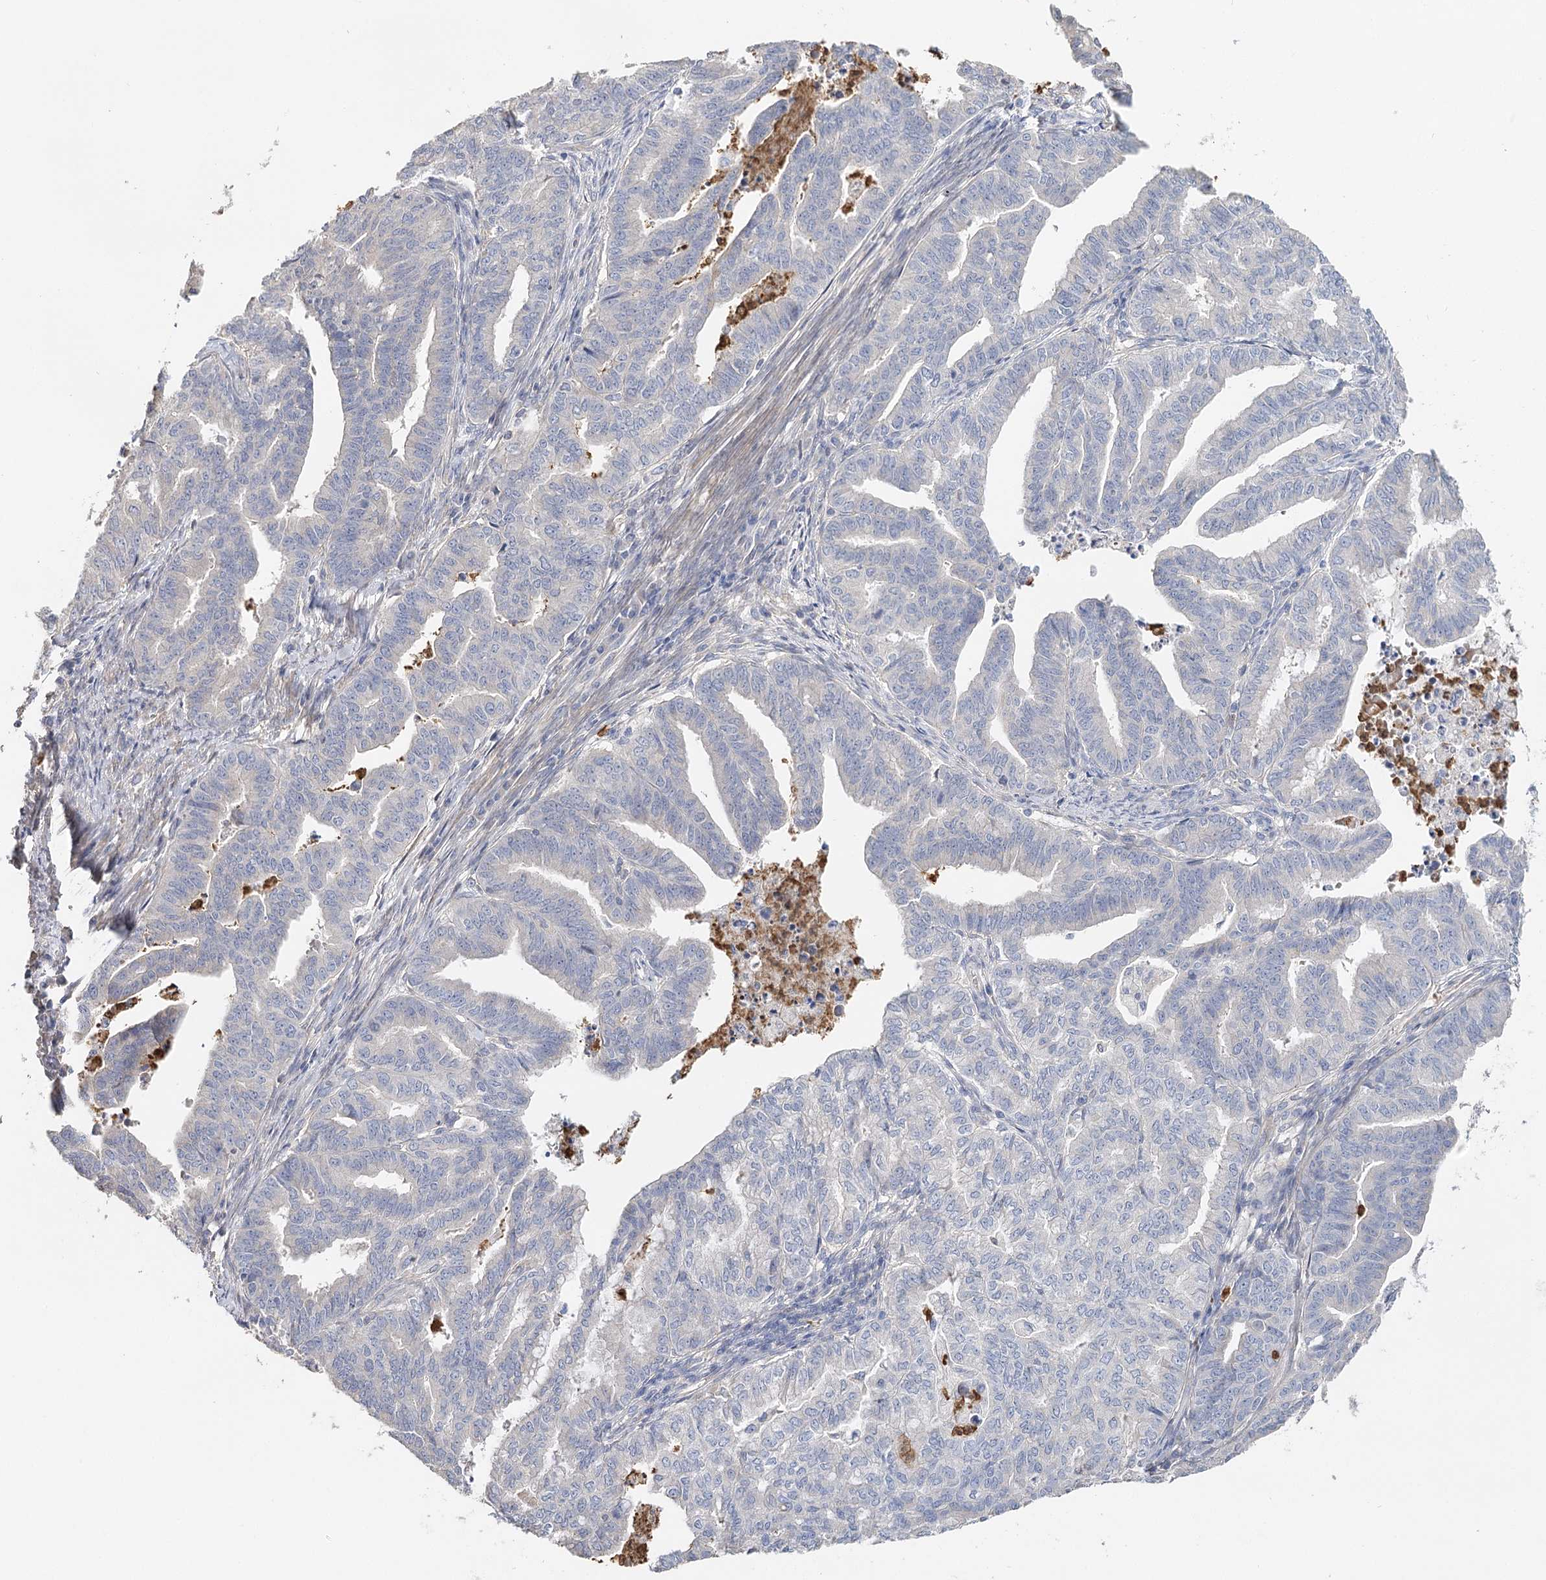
{"staining": {"intensity": "negative", "quantity": "none", "location": "none"}, "tissue": "endometrial cancer", "cell_type": "Tumor cells", "image_type": "cancer", "snomed": [{"axis": "morphology", "description": "Adenocarcinoma, NOS"}, {"axis": "topography", "description": "Endometrium"}], "caption": "Micrograph shows no significant protein expression in tumor cells of endometrial cancer (adenocarcinoma). Nuclei are stained in blue.", "gene": "EPB41L5", "patient": {"sex": "female", "age": 79}}